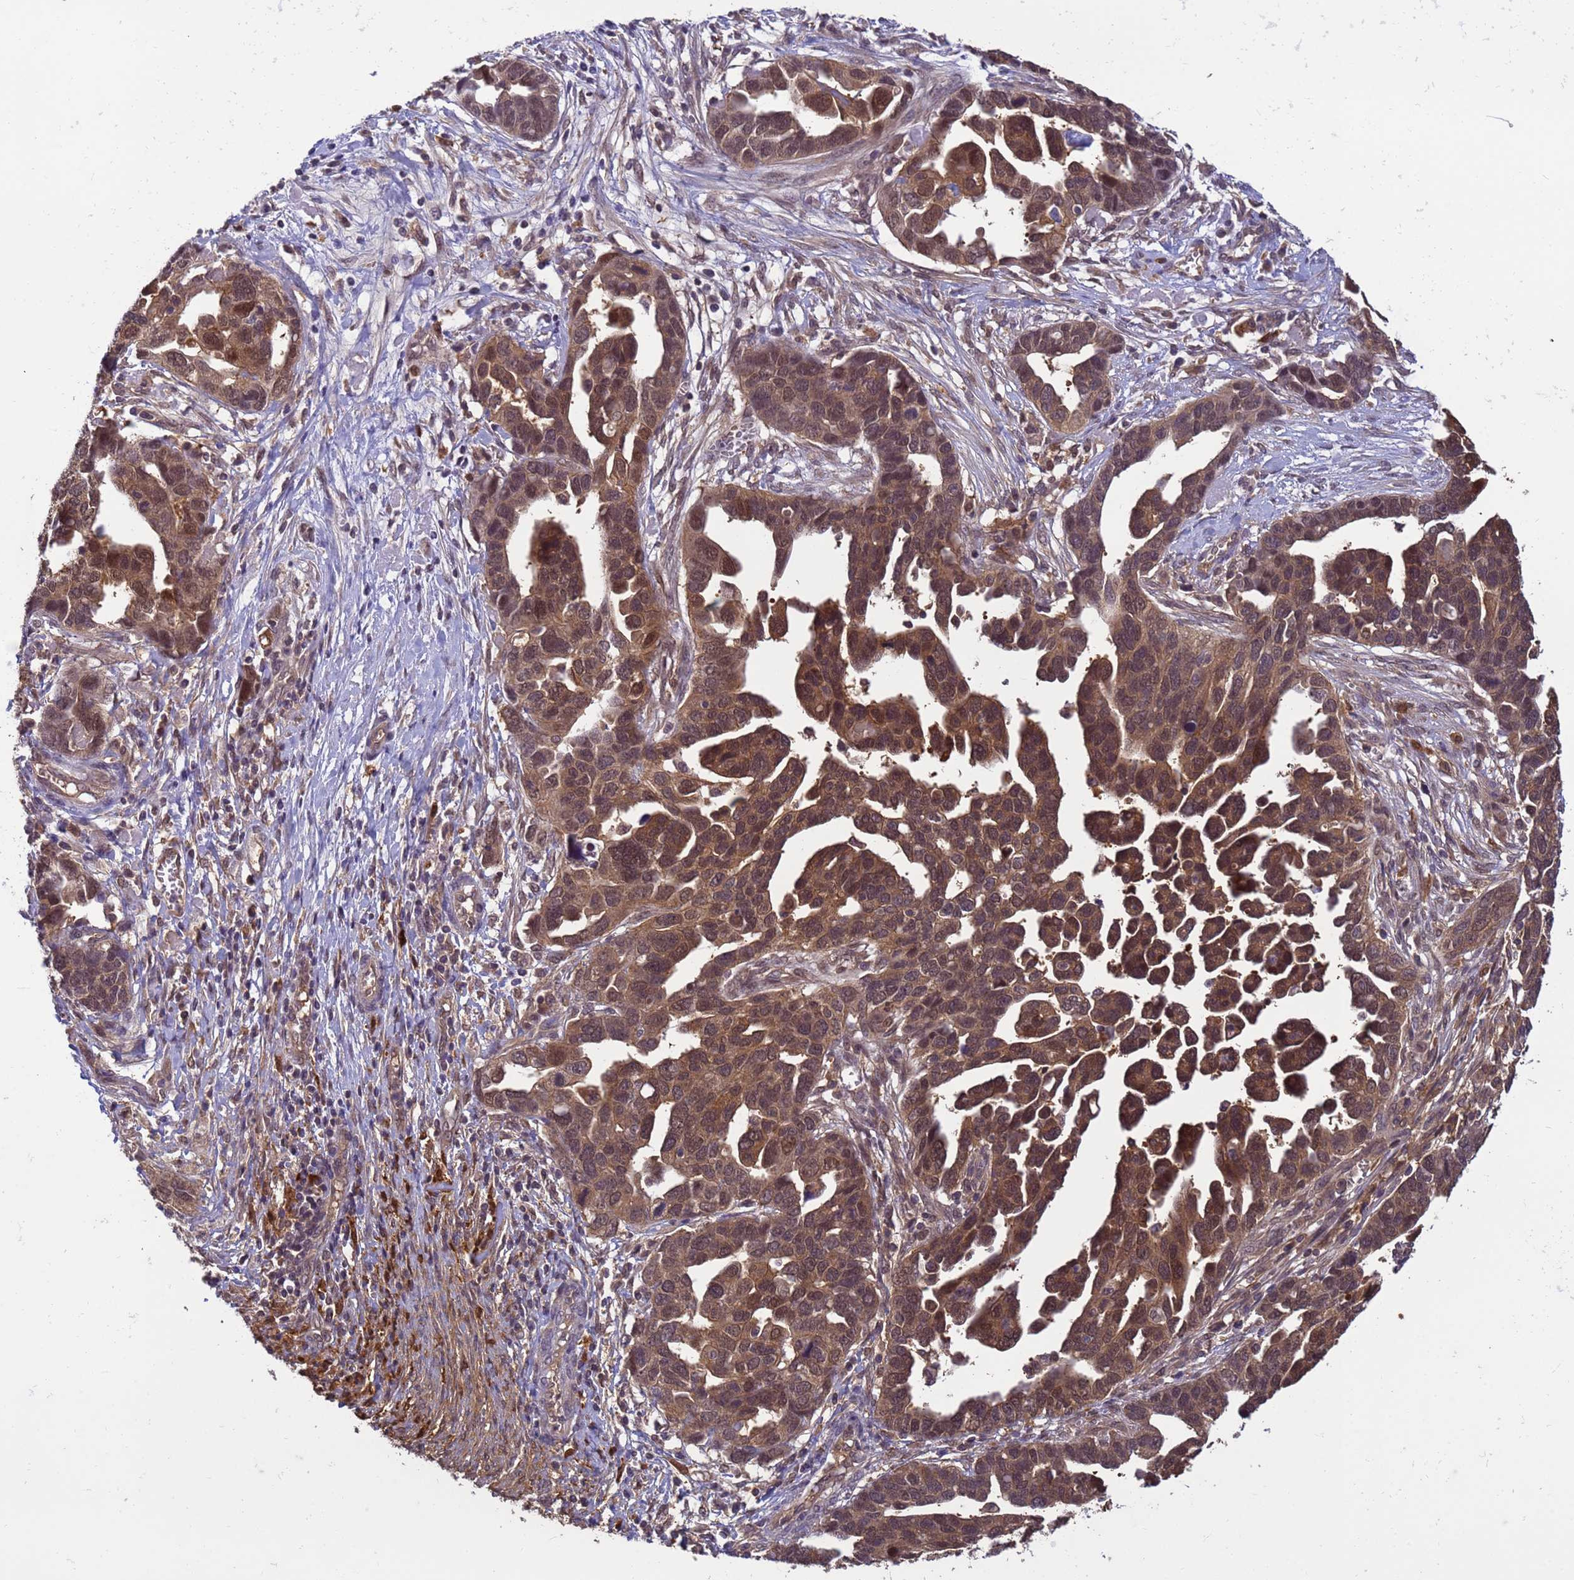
{"staining": {"intensity": "moderate", "quantity": ">75%", "location": "cytoplasmic/membranous,nuclear"}, "tissue": "ovarian cancer", "cell_type": "Tumor cells", "image_type": "cancer", "snomed": [{"axis": "morphology", "description": "Cystadenocarcinoma, serous, NOS"}, {"axis": "topography", "description": "Ovary"}], "caption": "Serous cystadenocarcinoma (ovarian) stained with a brown dye demonstrates moderate cytoplasmic/membranous and nuclear positive staining in approximately >75% of tumor cells.", "gene": "NPEPPS", "patient": {"sex": "female", "age": 54}}